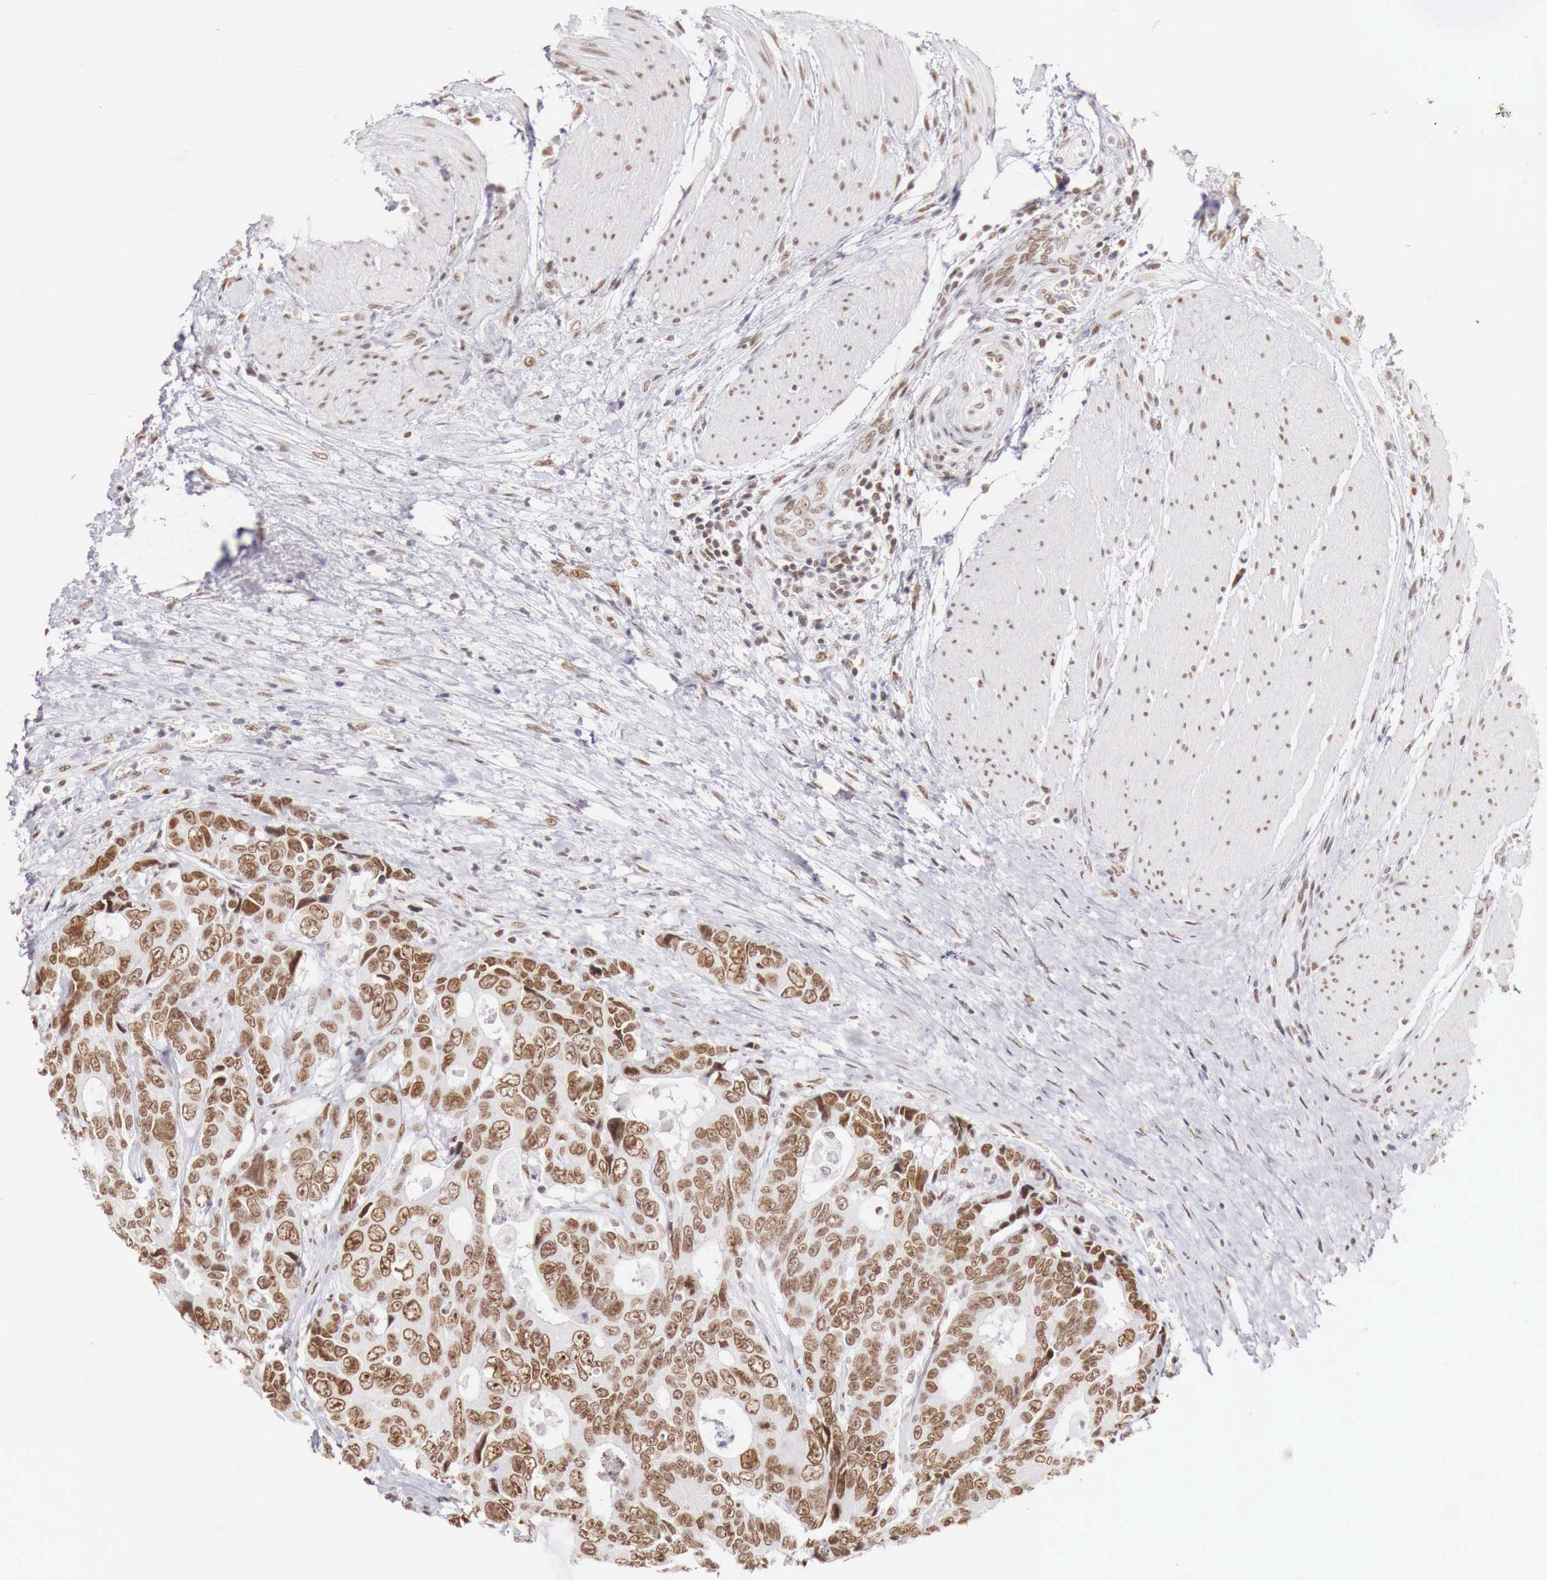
{"staining": {"intensity": "moderate", "quantity": "25%-75%", "location": "nuclear"}, "tissue": "colorectal cancer", "cell_type": "Tumor cells", "image_type": "cancer", "snomed": [{"axis": "morphology", "description": "Adenocarcinoma, NOS"}, {"axis": "topography", "description": "Rectum"}], "caption": "Brown immunohistochemical staining in colorectal adenocarcinoma exhibits moderate nuclear positivity in approximately 25%-75% of tumor cells.", "gene": "PHF14", "patient": {"sex": "female", "age": 67}}